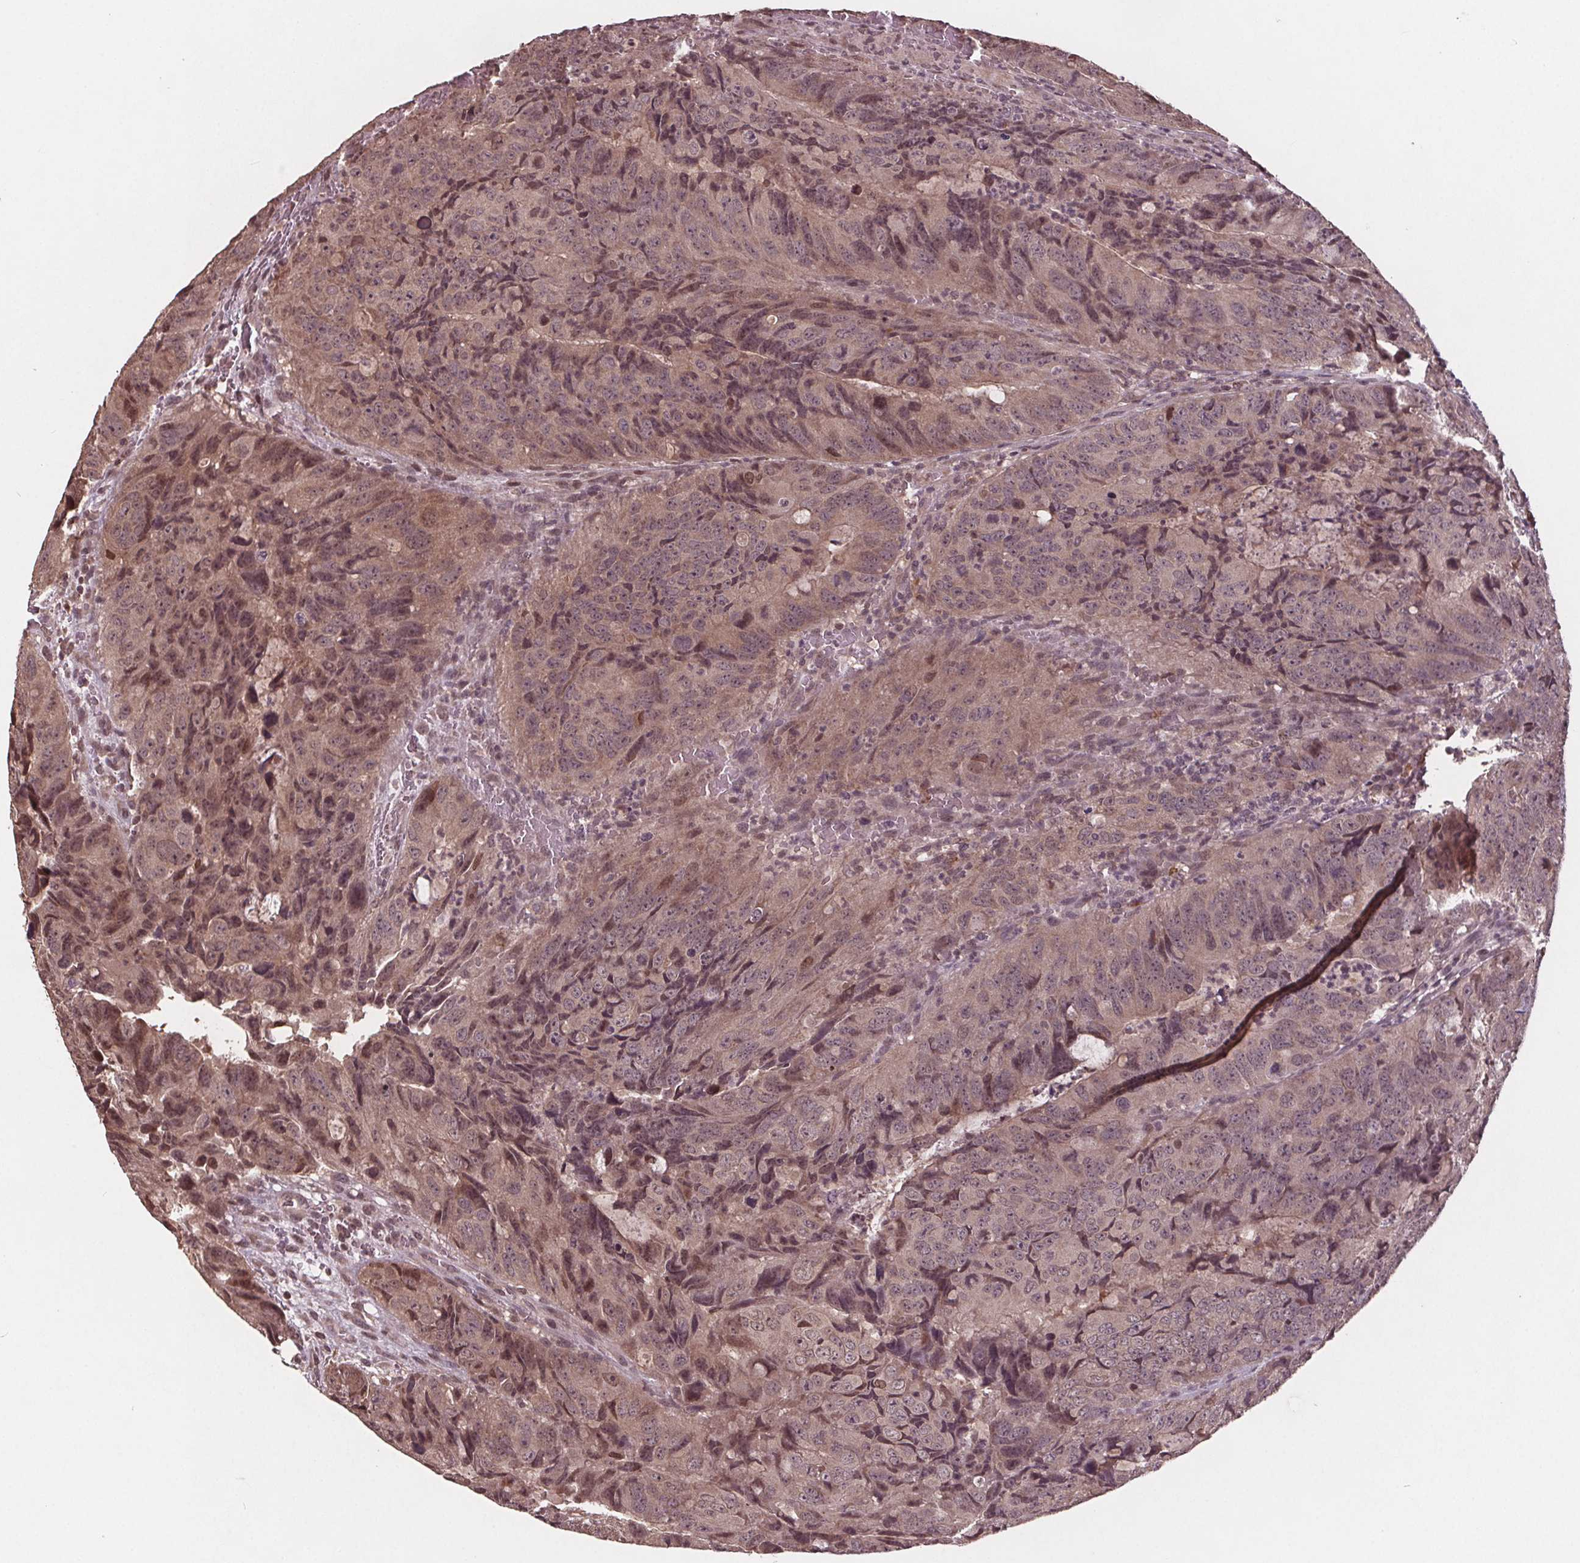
{"staining": {"intensity": "weak", "quantity": ">75%", "location": "cytoplasmic/membranous,nuclear"}, "tissue": "colorectal cancer", "cell_type": "Tumor cells", "image_type": "cancer", "snomed": [{"axis": "morphology", "description": "Adenocarcinoma, NOS"}, {"axis": "topography", "description": "Colon"}], "caption": "Immunohistochemical staining of colorectal adenocarcinoma exhibits low levels of weak cytoplasmic/membranous and nuclear protein staining in about >75% of tumor cells.", "gene": "HIF1AN", "patient": {"sex": "male", "age": 79}}